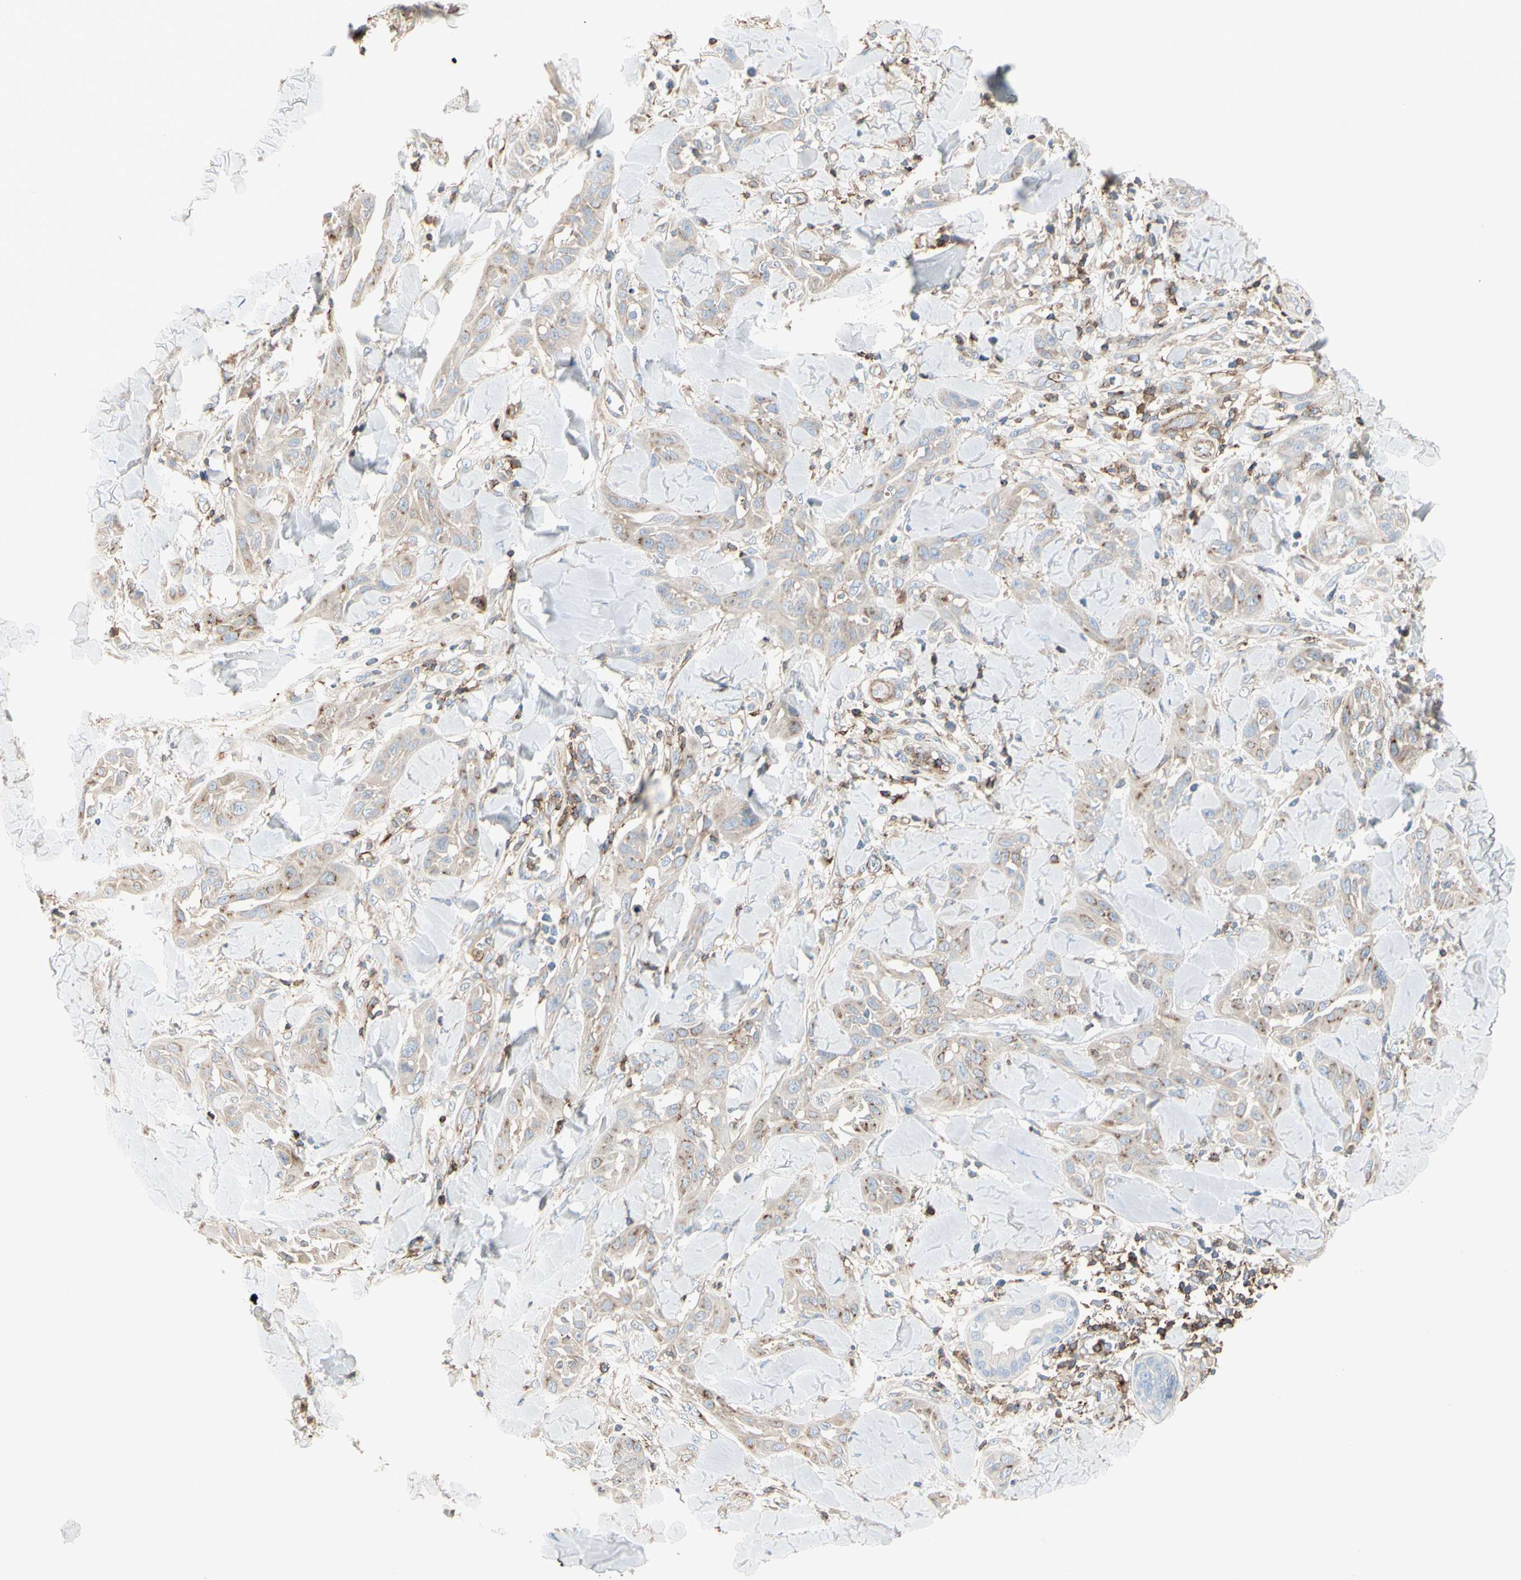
{"staining": {"intensity": "weak", "quantity": "25%-75%", "location": "cytoplasmic/membranous"}, "tissue": "skin cancer", "cell_type": "Tumor cells", "image_type": "cancer", "snomed": [{"axis": "morphology", "description": "Squamous cell carcinoma, NOS"}, {"axis": "topography", "description": "Skin"}], "caption": "IHC histopathology image of neoplastic tissue: skin squamous cell carcinoma stained using IHC demonstrates low levels of weak protein expression localized specifically in the cytoplasmic/membranous of tumor cells, appearing as a cytoplasmic/membranous brown color.", "gene": "CLEC2B", "patient": {"sex": "male", "age": 24}}